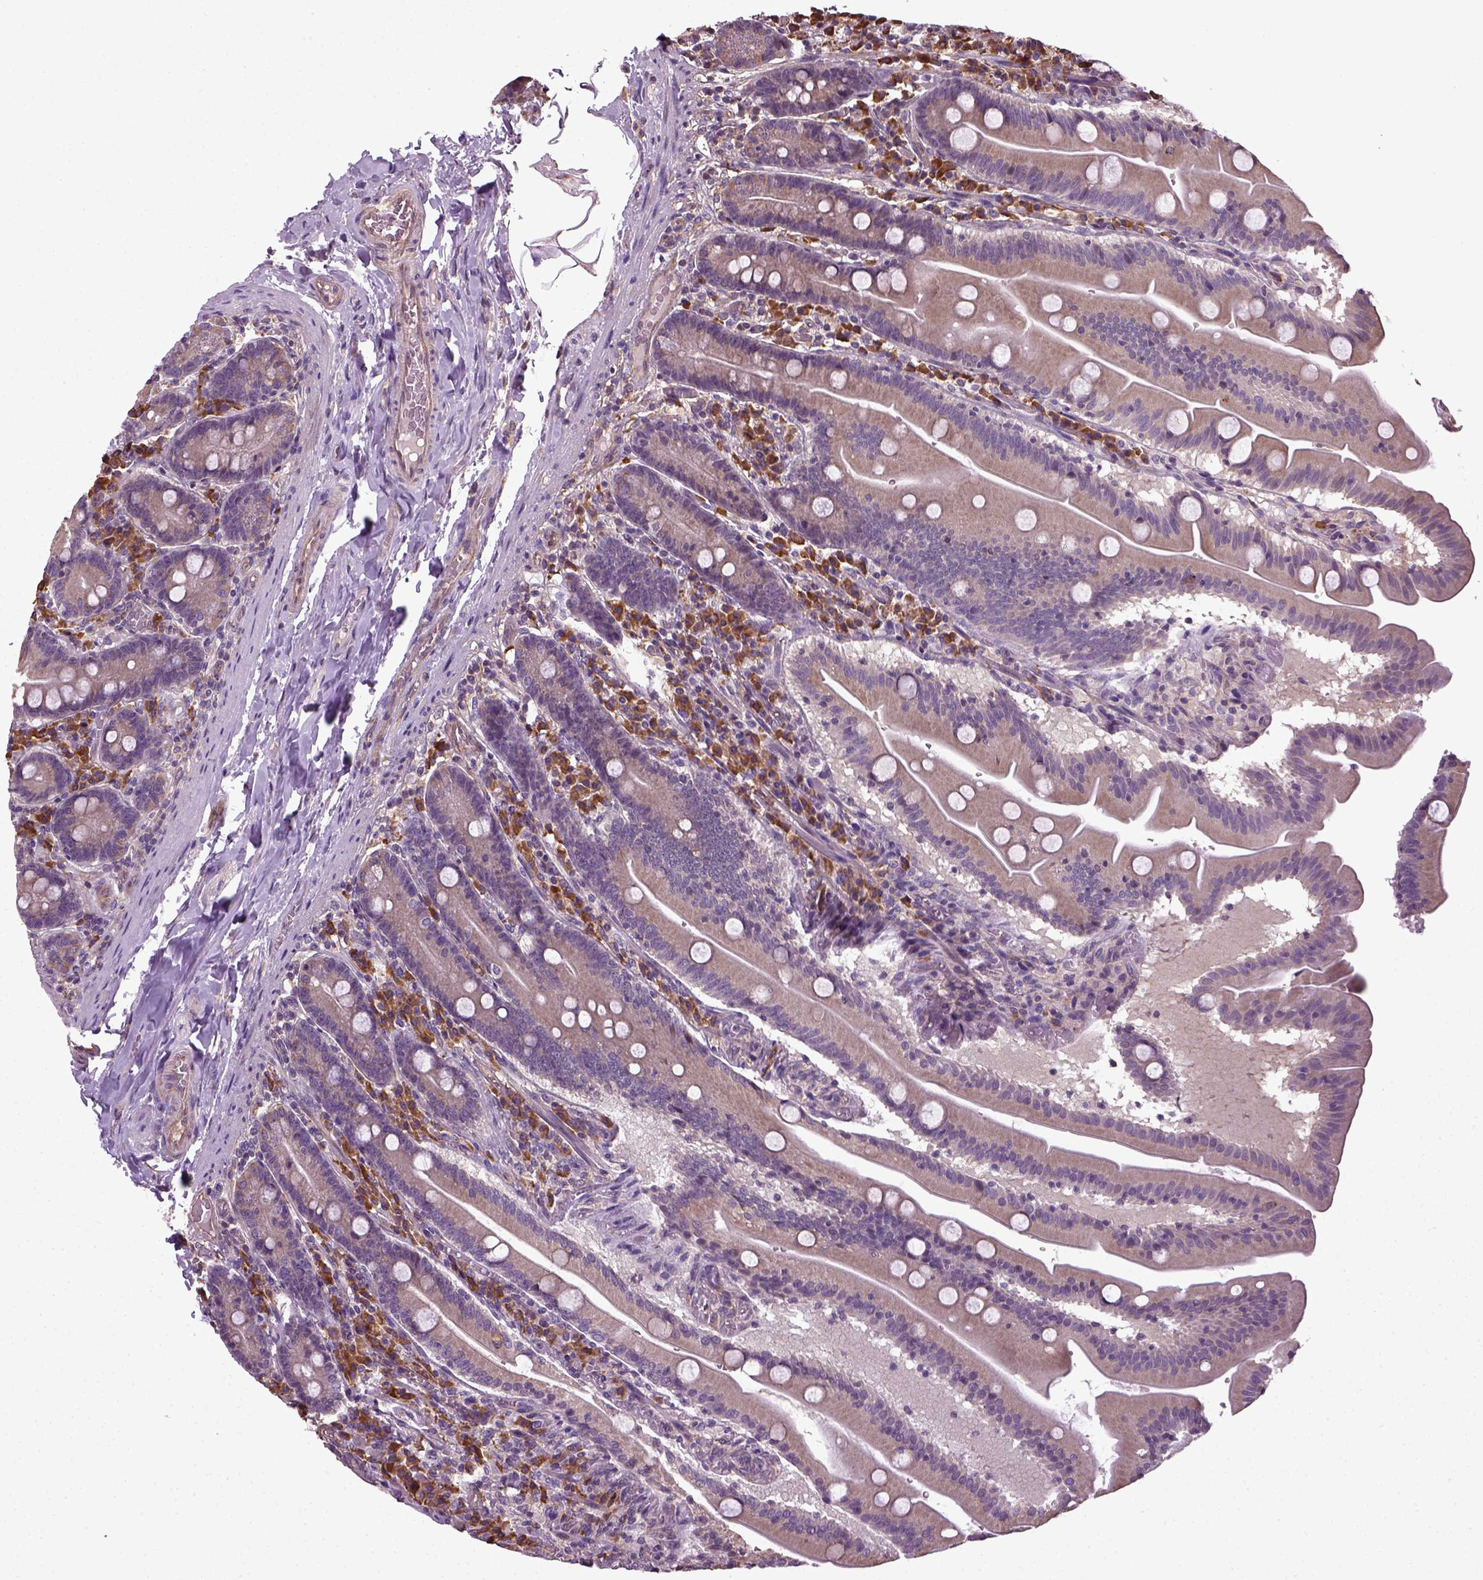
{"staining": {"intensity": "negative", "quantity": "none", "location": "none"}, "tissue": "small intestine", "cell_type": "Glandular cells", "image_type": "normal", "snomed": [{"axis": "morphology", "description": "Normal tissue, NOS"}, {"axis": "topography", "description": "Small intestine"}], "caption": "This is an IHC micrograph of benign small intestine. There is no expression in glandular cells.", "gene": "TPRG1", "patient": {"sex": "male", "age": 37}}